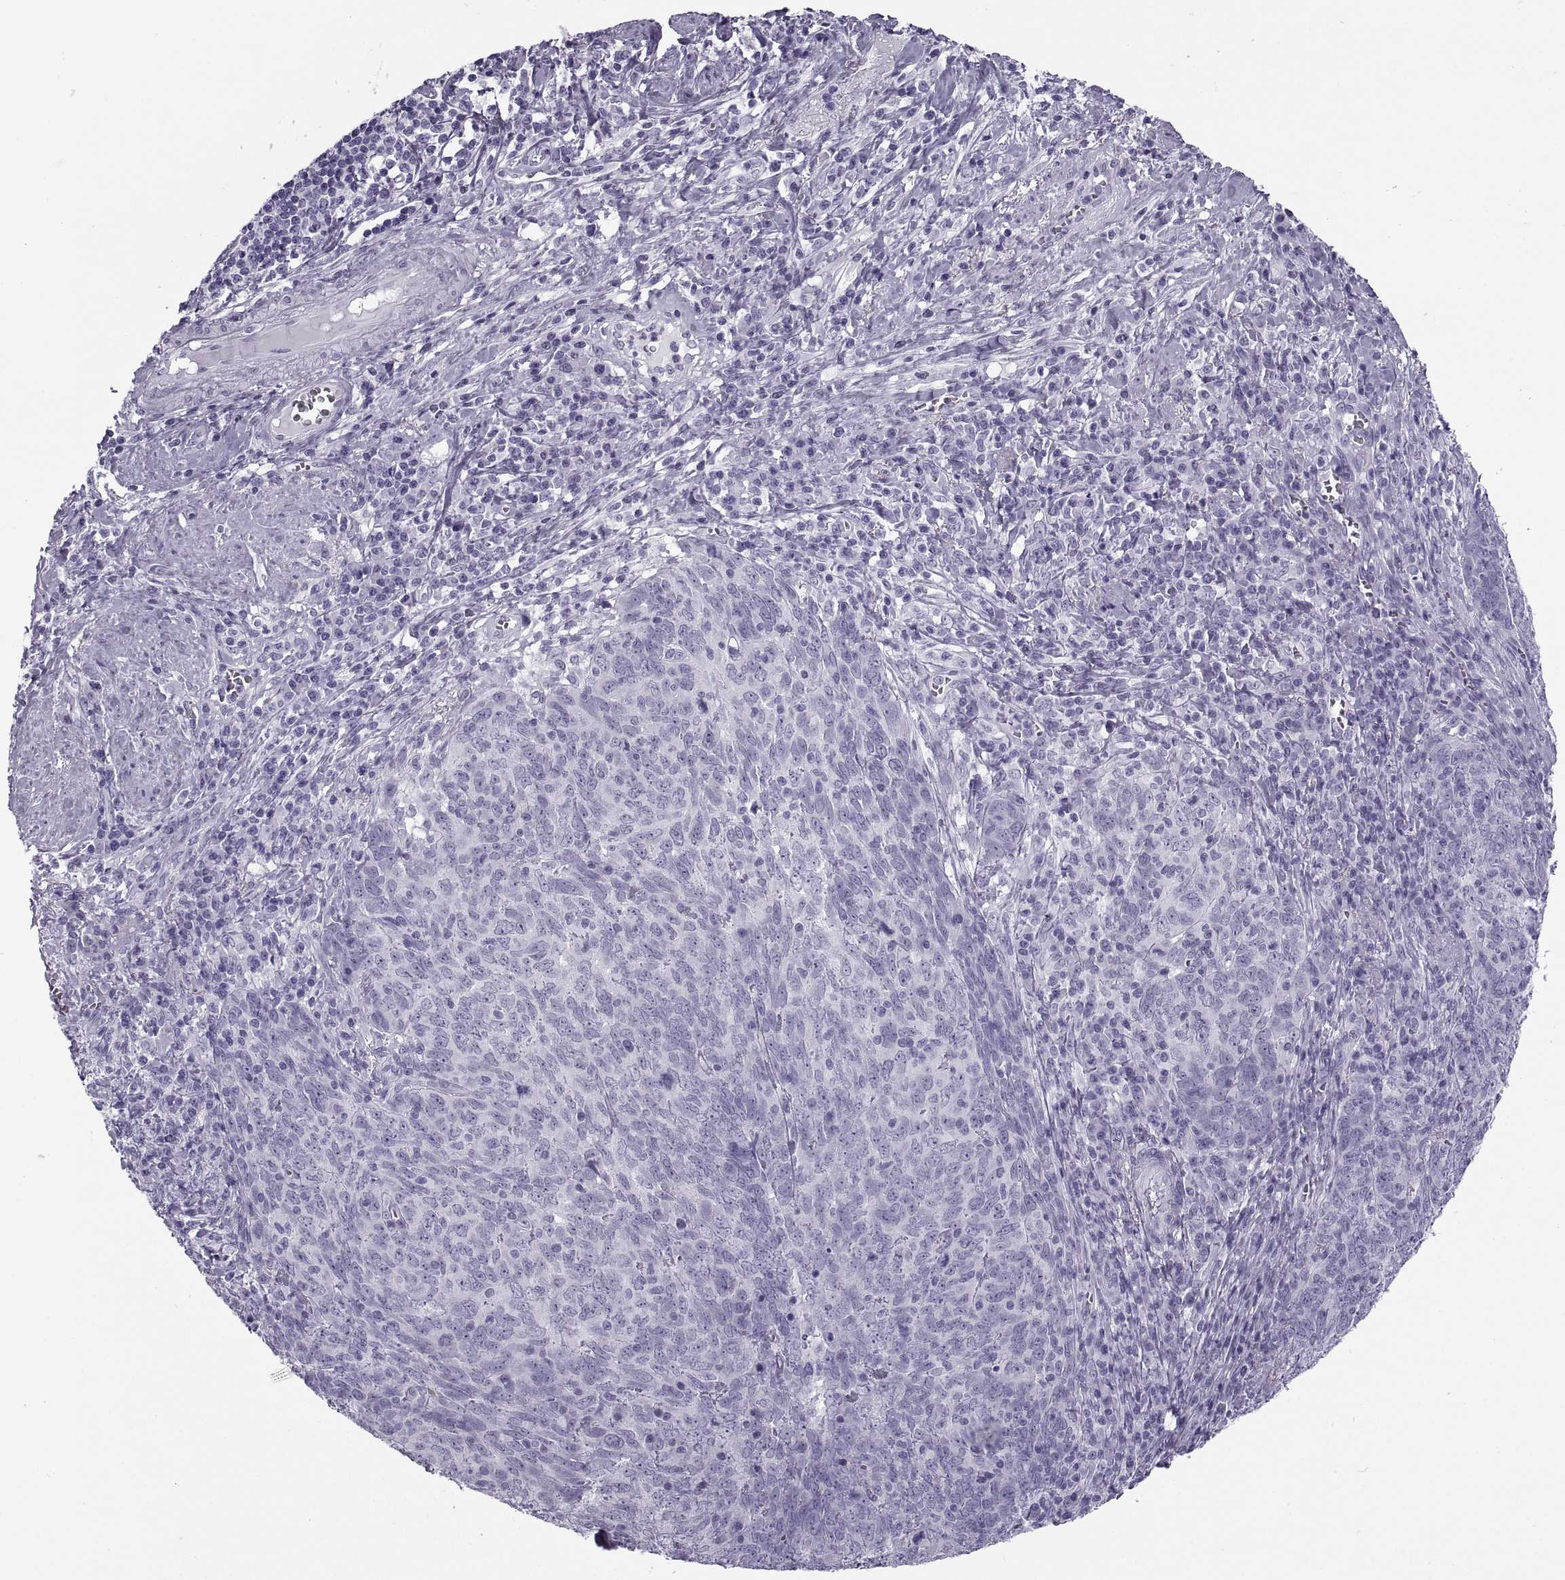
{"staining": {"intensity": "negative", "quantity": "none", "location": "none"}, "tissue": "skin cancer", "cell_type": "Tumor cells", "image_type": "cancer", "snomed": [{"axis": "morphology", "description": "Squamous cell carcinoma, NOS"}, {"axis": "topography", "description": "Skin"}, {"axis": "topography", "description": "Anal"}], "caption": "An image of human skin cancer (squamous cell carcinoma) is negative for staining in tumor cells.", "gene": "RLBP1", "patient": {"sex": "female", "age": 51}}